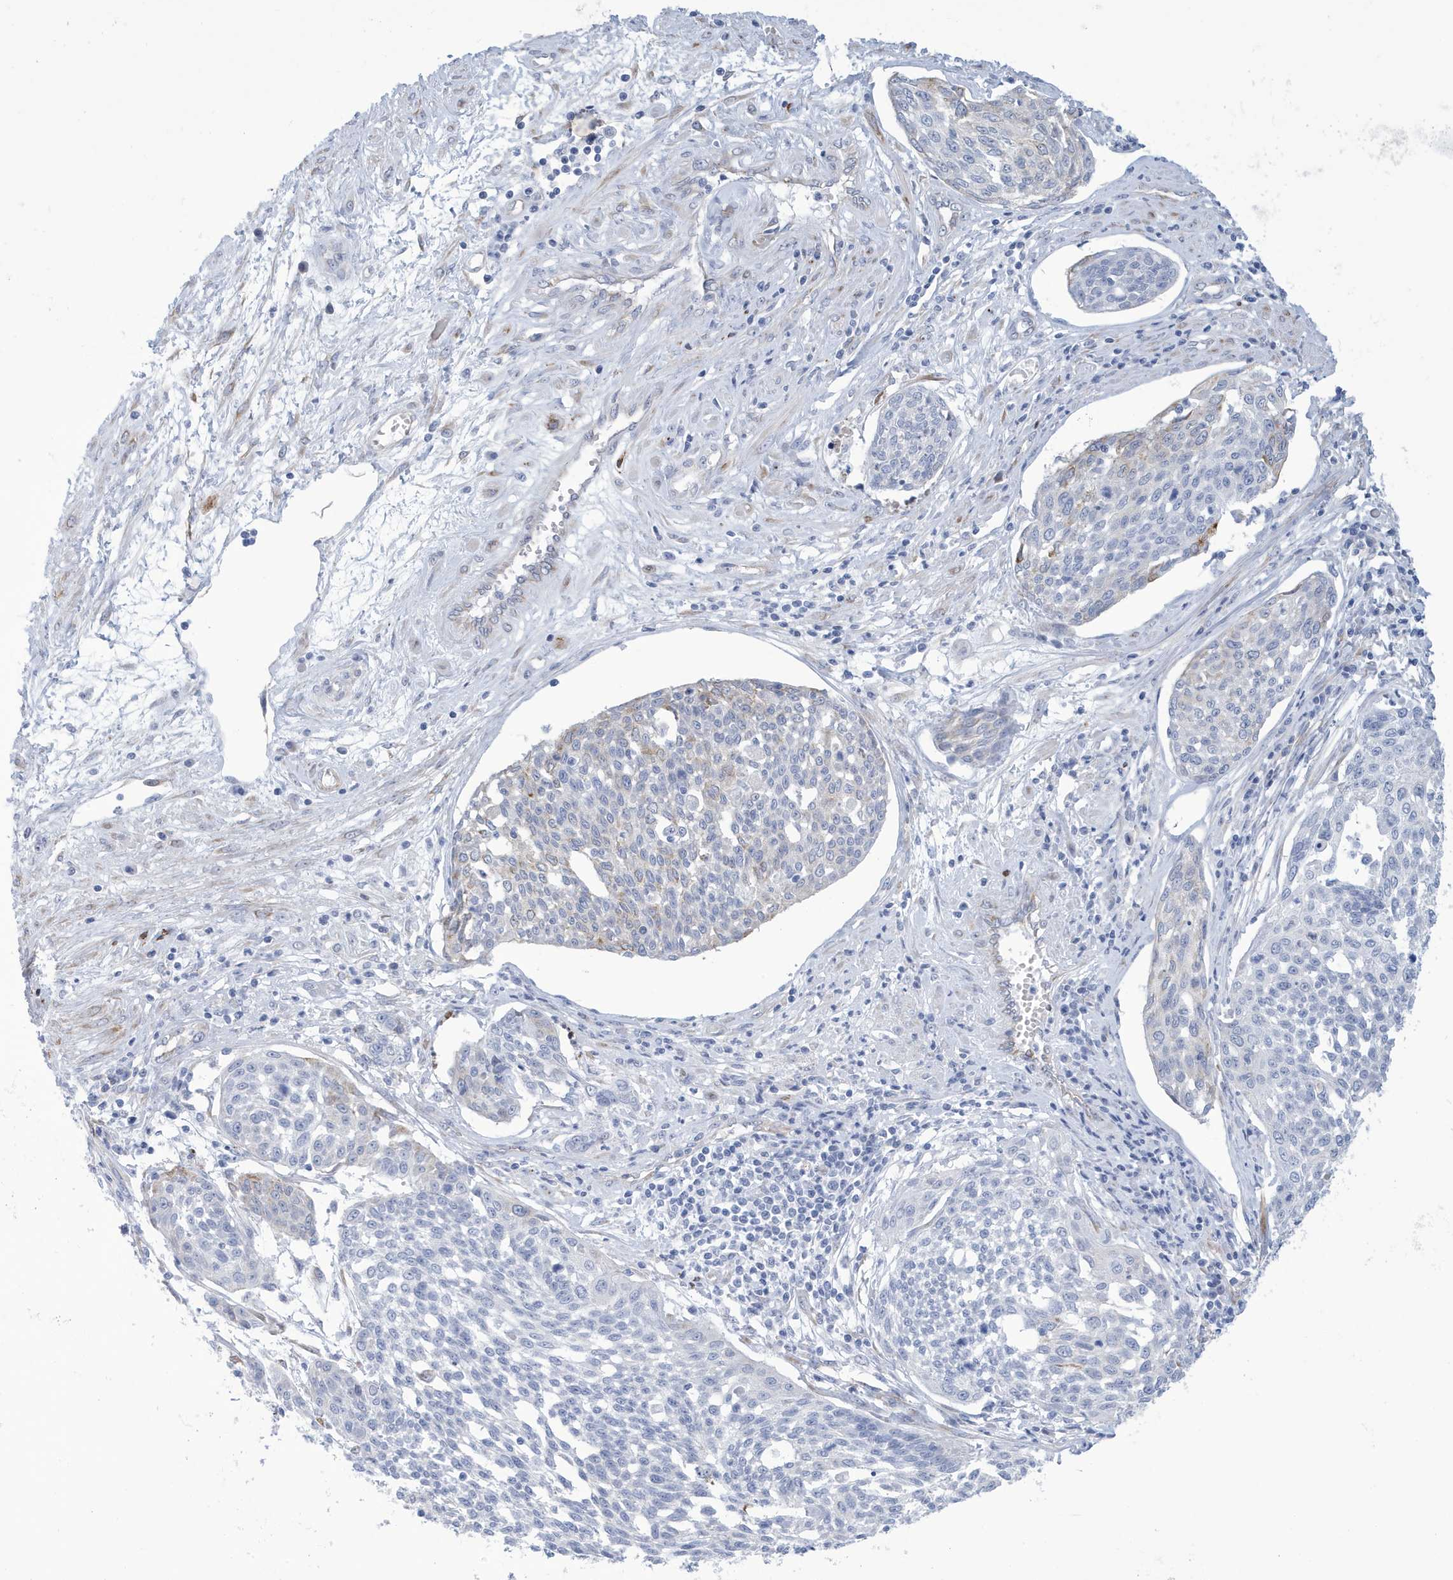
{"staining": {"intensity": "negative", "quantity": "none", "location": "none"}, "tissue": "cervical cancer", "cell_type": "Tumor cells", "image_type": "cancer", "snomed": [{"axis": "morphology", "description": "Squamous cell carcinoma, NOS"}, {"axis": "topography", "description": "Cervix"}], "caption": "High power microscopy micrograph of an immunohistochemistry (IHC) histopathology image of cervical cancer, revealing no significant expression in tumor cells. (DAB immunohistochemistry visualized using brightfield microscopy, high magnification).", "gene": "SEMA3F", "patient": {"sex": "female", "age": 34}}